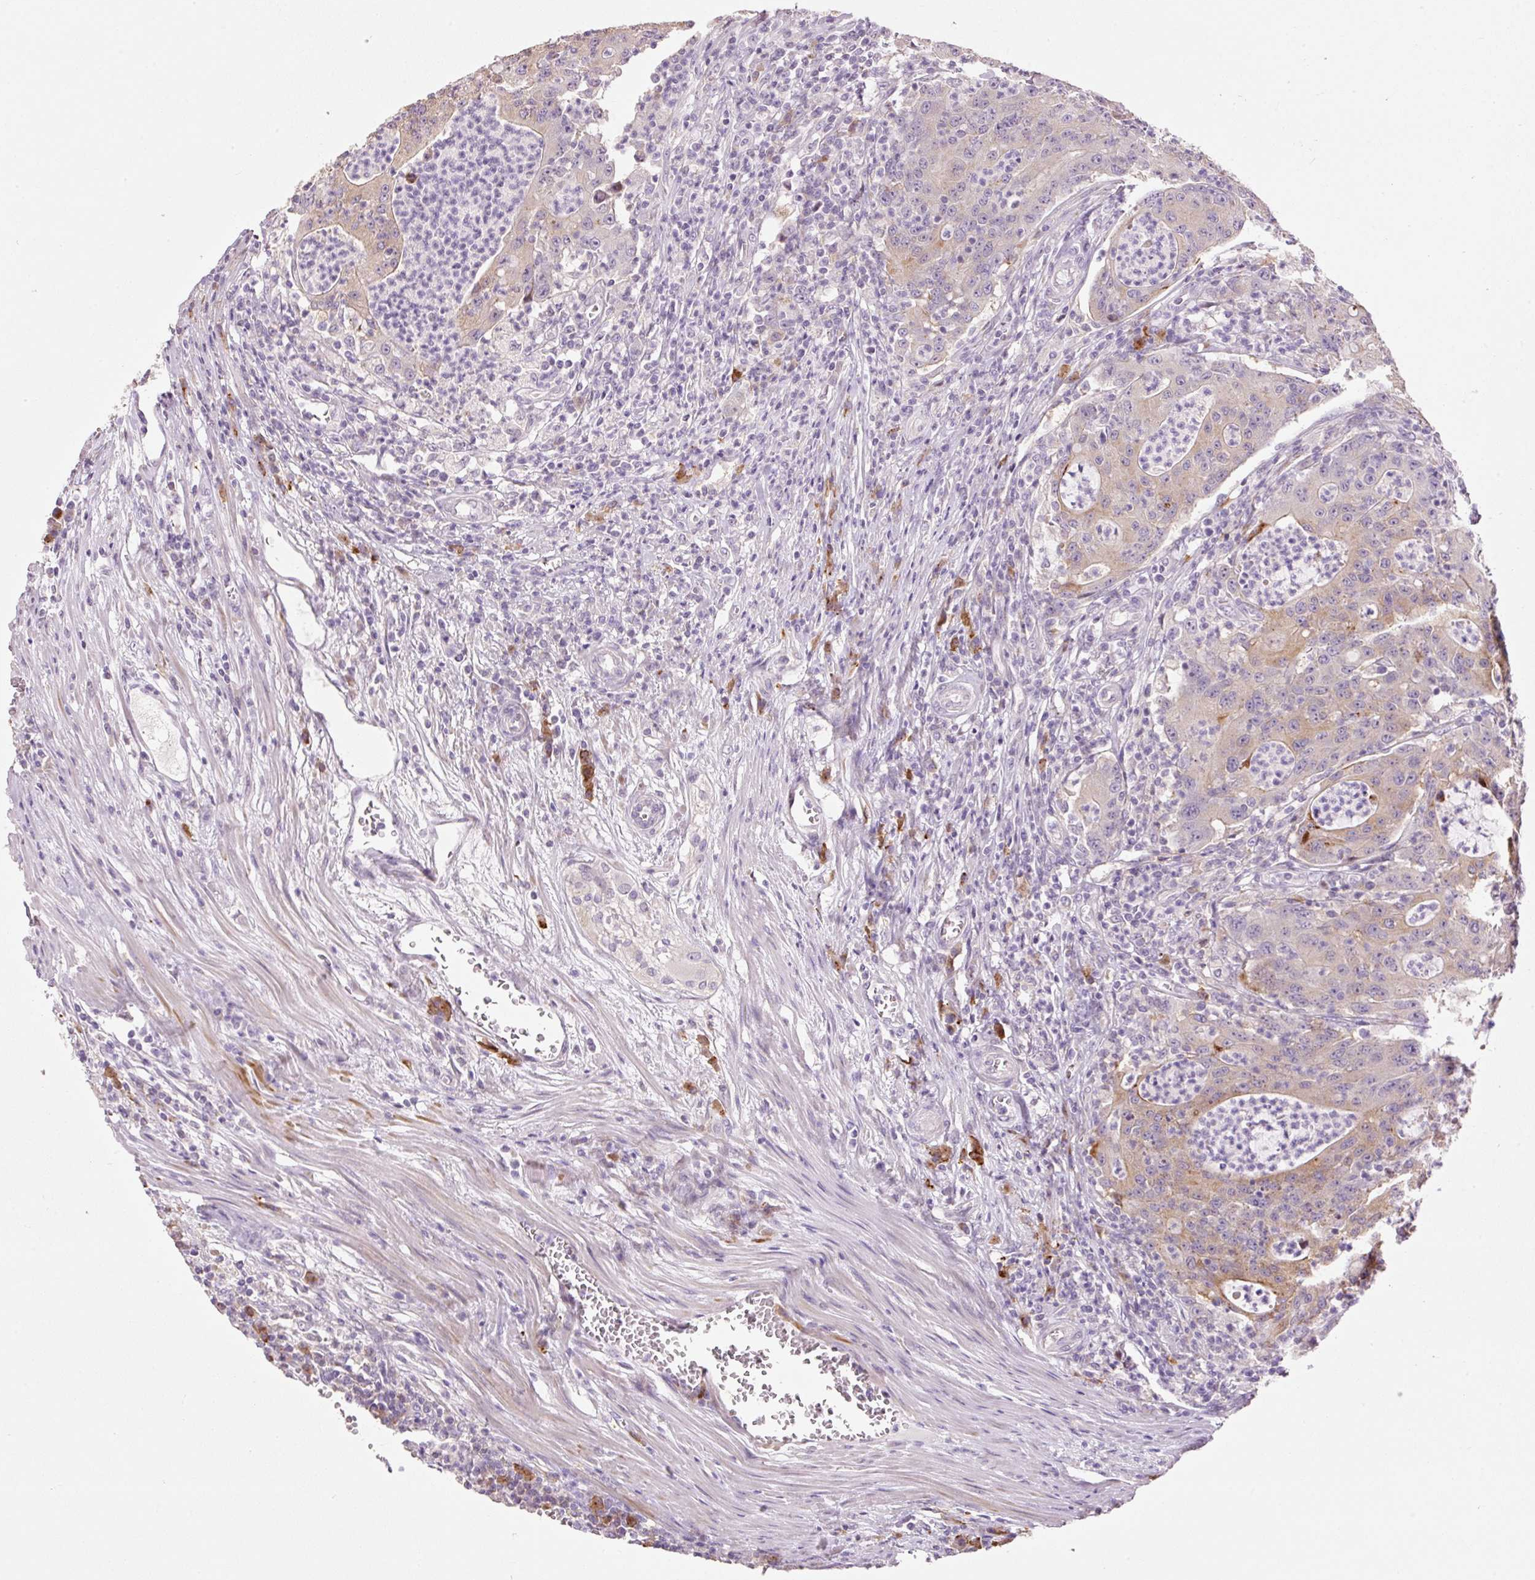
{"staining": {"intensity": "moderate", "quantity": "25%-75%", "location": "cytoplasmic/membranous"}, "tissue": "colorectal cancer", "cell_type": "Tumor cells", "image_type": "cancer", "snomed": [{"axis": "morphology", "description": "Adenocarcinoma, NOS"}, {"axis": "topography", "description": "Colon"}], "caption": "The immunohistochemical stain labels moderate cytoplasmic/membranous positivity in tumor cells of colorectal cancer tissue.", "gene": "HAX1", "patient": {"sex": "male", "age": 83}}